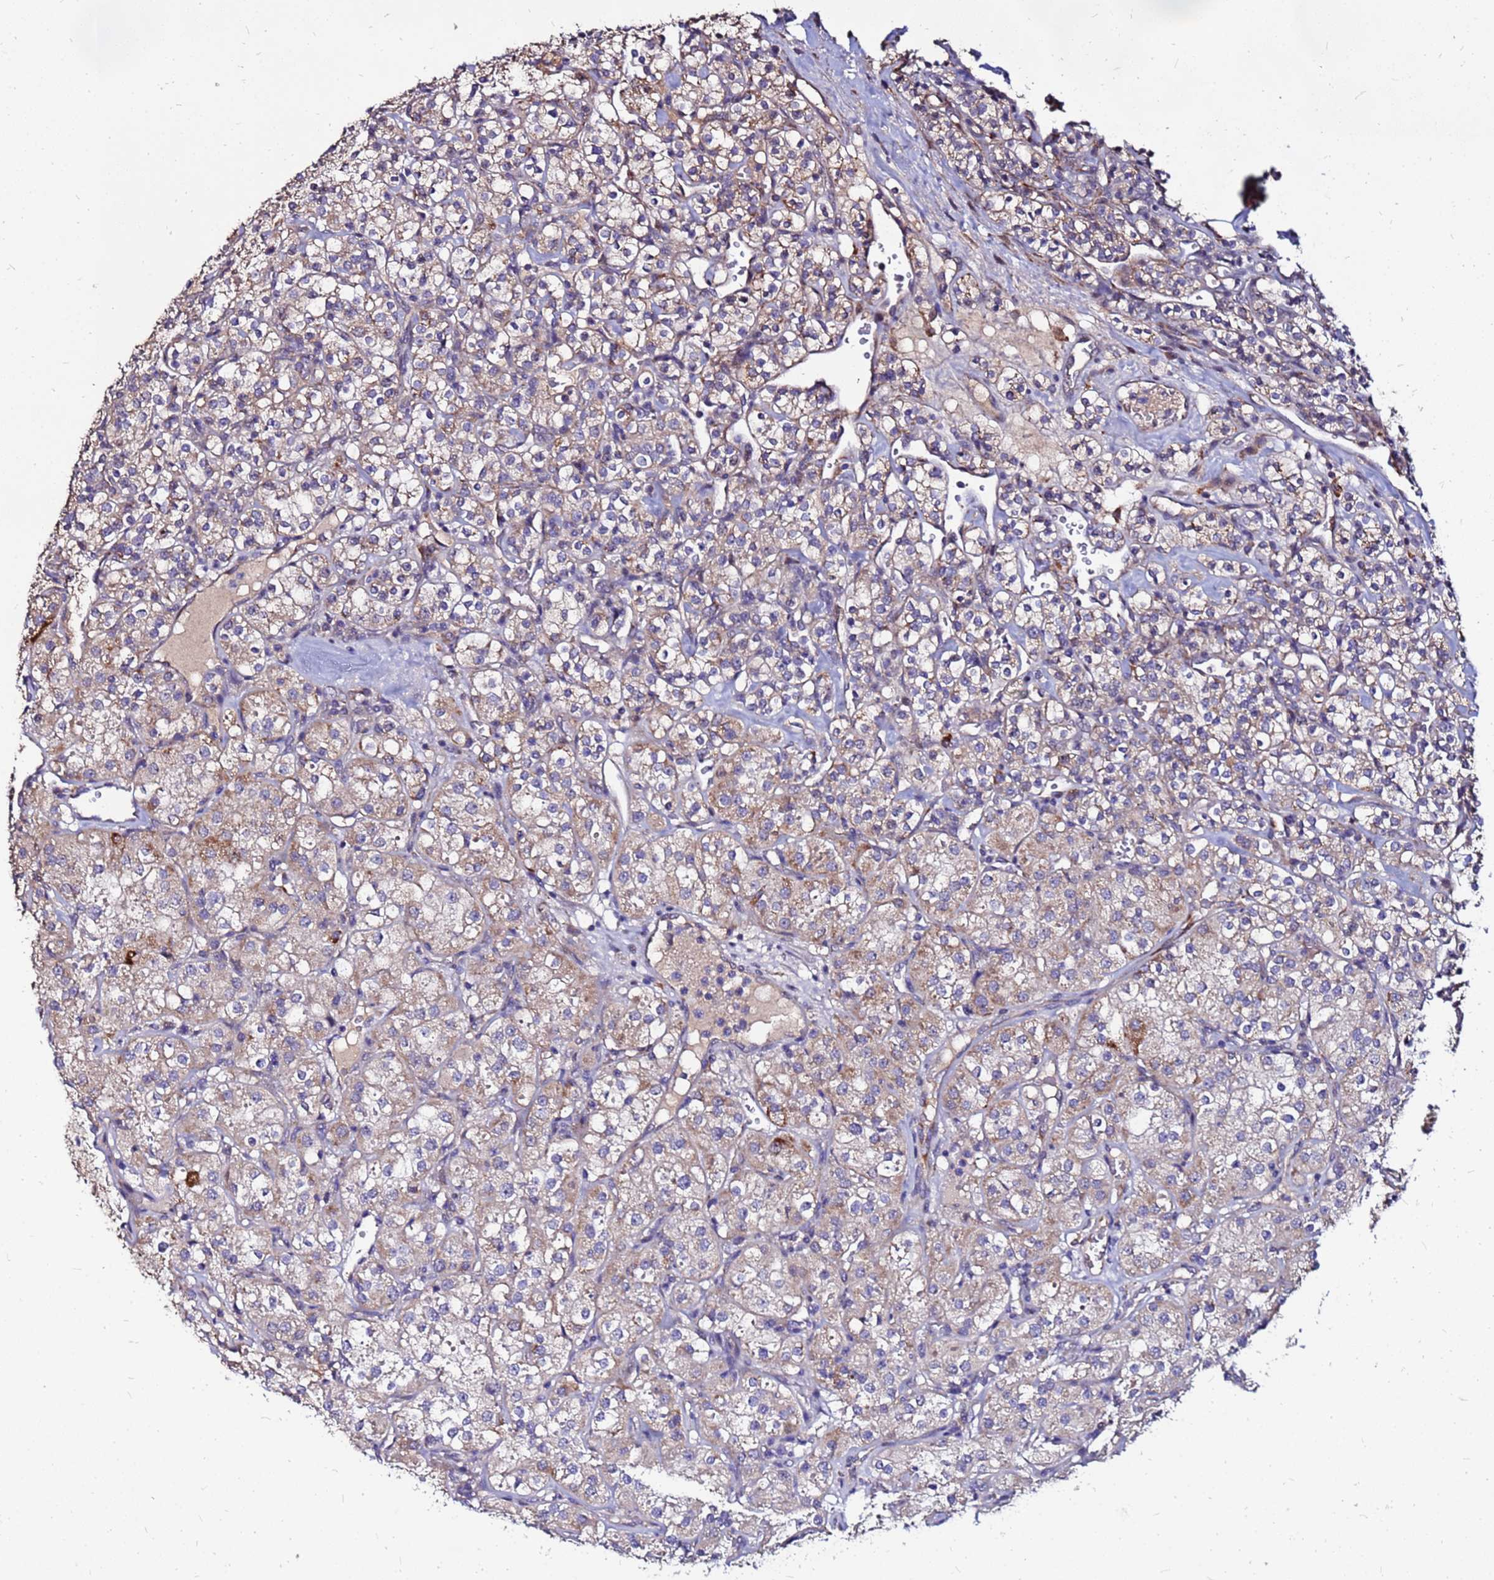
{"staining": {"intensity": "weak", "quantity": "25%-75%", "location": "cytoplasmic/membranous"}, "tissue": "renal cancer", "cell_type": "Tumor cells", "image_type": "cancer", "snomed": [{"axis": "morphology", "description": "Adenocarcinoma, NOS"}, {"axis": "topography", "description": "Kidney"}], "caption": "About 25%-75% of tumor cells in human renal cancer reveal weak cytoplasmic/membranous protein staining as visualized by brown immunohistochemical staining.", "gene": "ARHGEF5", "patient": {"sex": "male", "age": 77}}